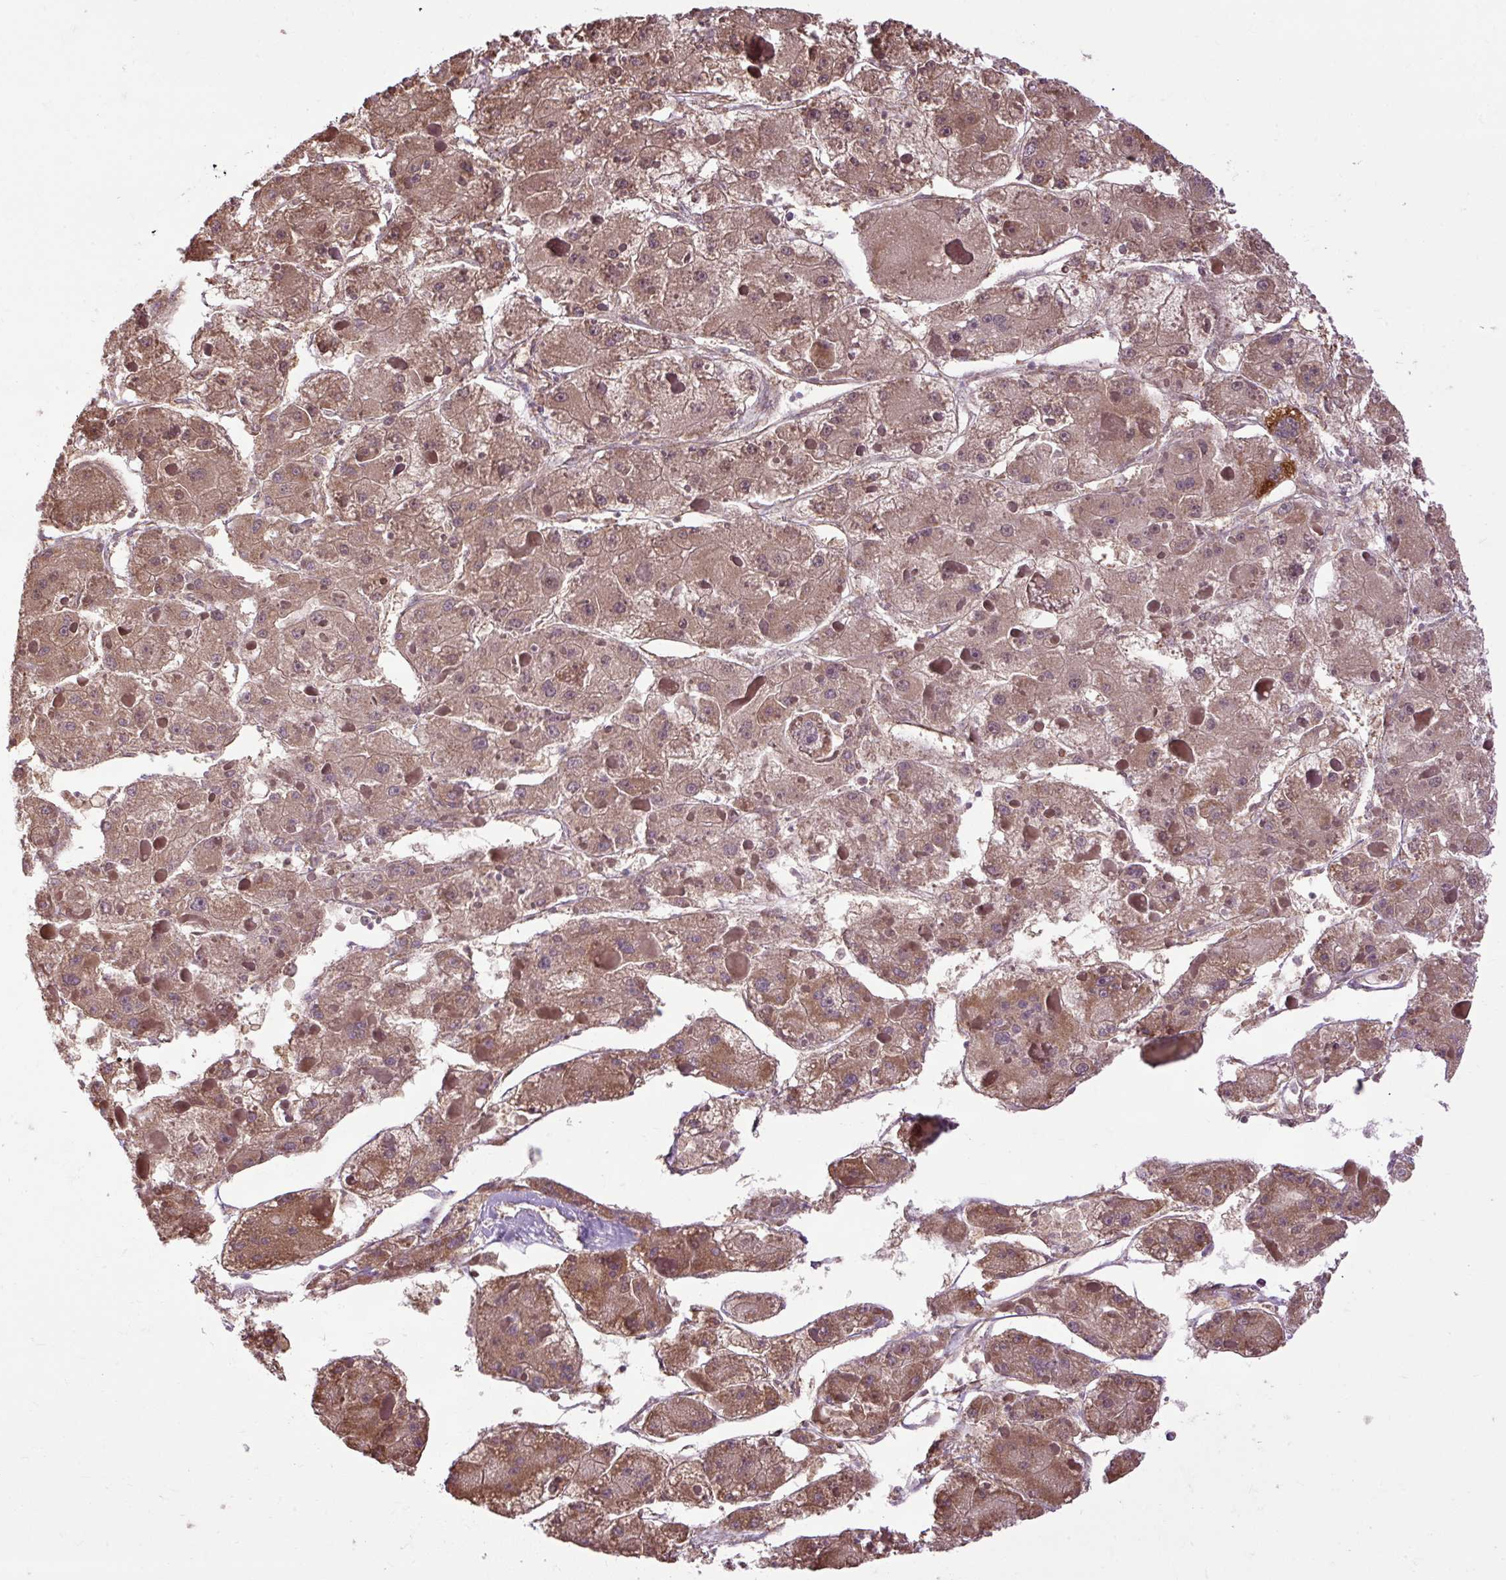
{"staining": {"intensity": "moderate", "quantity": ">75%", "location": "cytoplasmic/membranous"}, "tissue": "liver cancer", "cell_type": "Tumor cells", "image_type": "cancer", "snomed": [{"axis": "morphology", "description": "Carcinoma, Hepatocellular, NOS"}, {"axis": "topography", "description": "Liver"}], "caption": "Human liver cancer stained with a brown dye demonstrates moderate cytoplasmic/membranous positive staining in about >75% of tumor cells.", "gene": "FLRT1", "patient": {"sex": "female", "age": 73}}